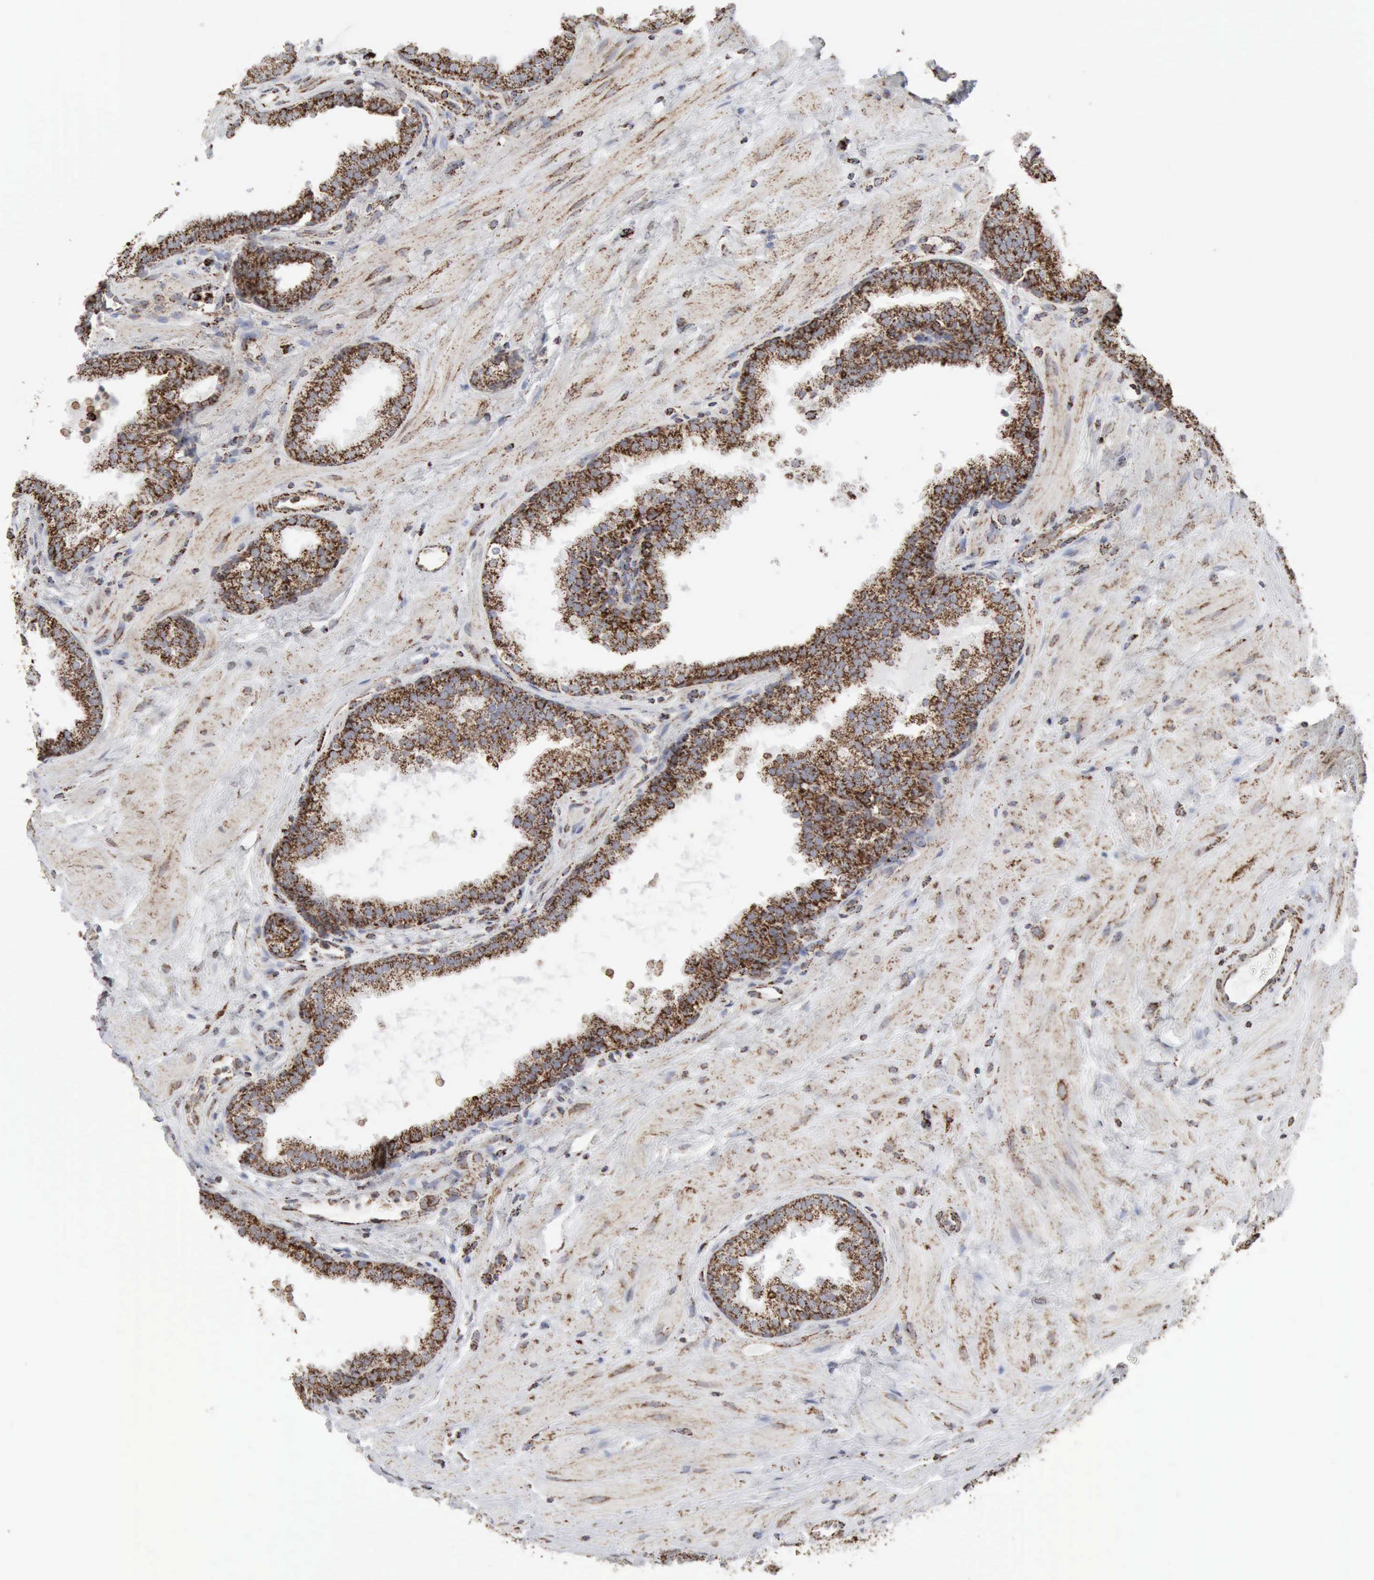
{"staining": {"intensity": "strong", "quantity": ">75%", "location": "cytoplasmic/membranous"}, "tissue": "prostate", "cell_type": "Glandular cells", "image_type": "normal", "snomed": [{"axis": "morphology", "description": "Normal tissue, NOS"}, {"axis": "topography", "description": "Prostate"}], "caption": "A high-resolution image shows immunohistochemistry staining of normal prostate, which demonstrates strong cytoplasmic/membranous staining in approximately >75% of glandular cells. Nuclei are stained in blue.", "gene": "ACO2", "patient": {"sex": "male", "age": 51}}